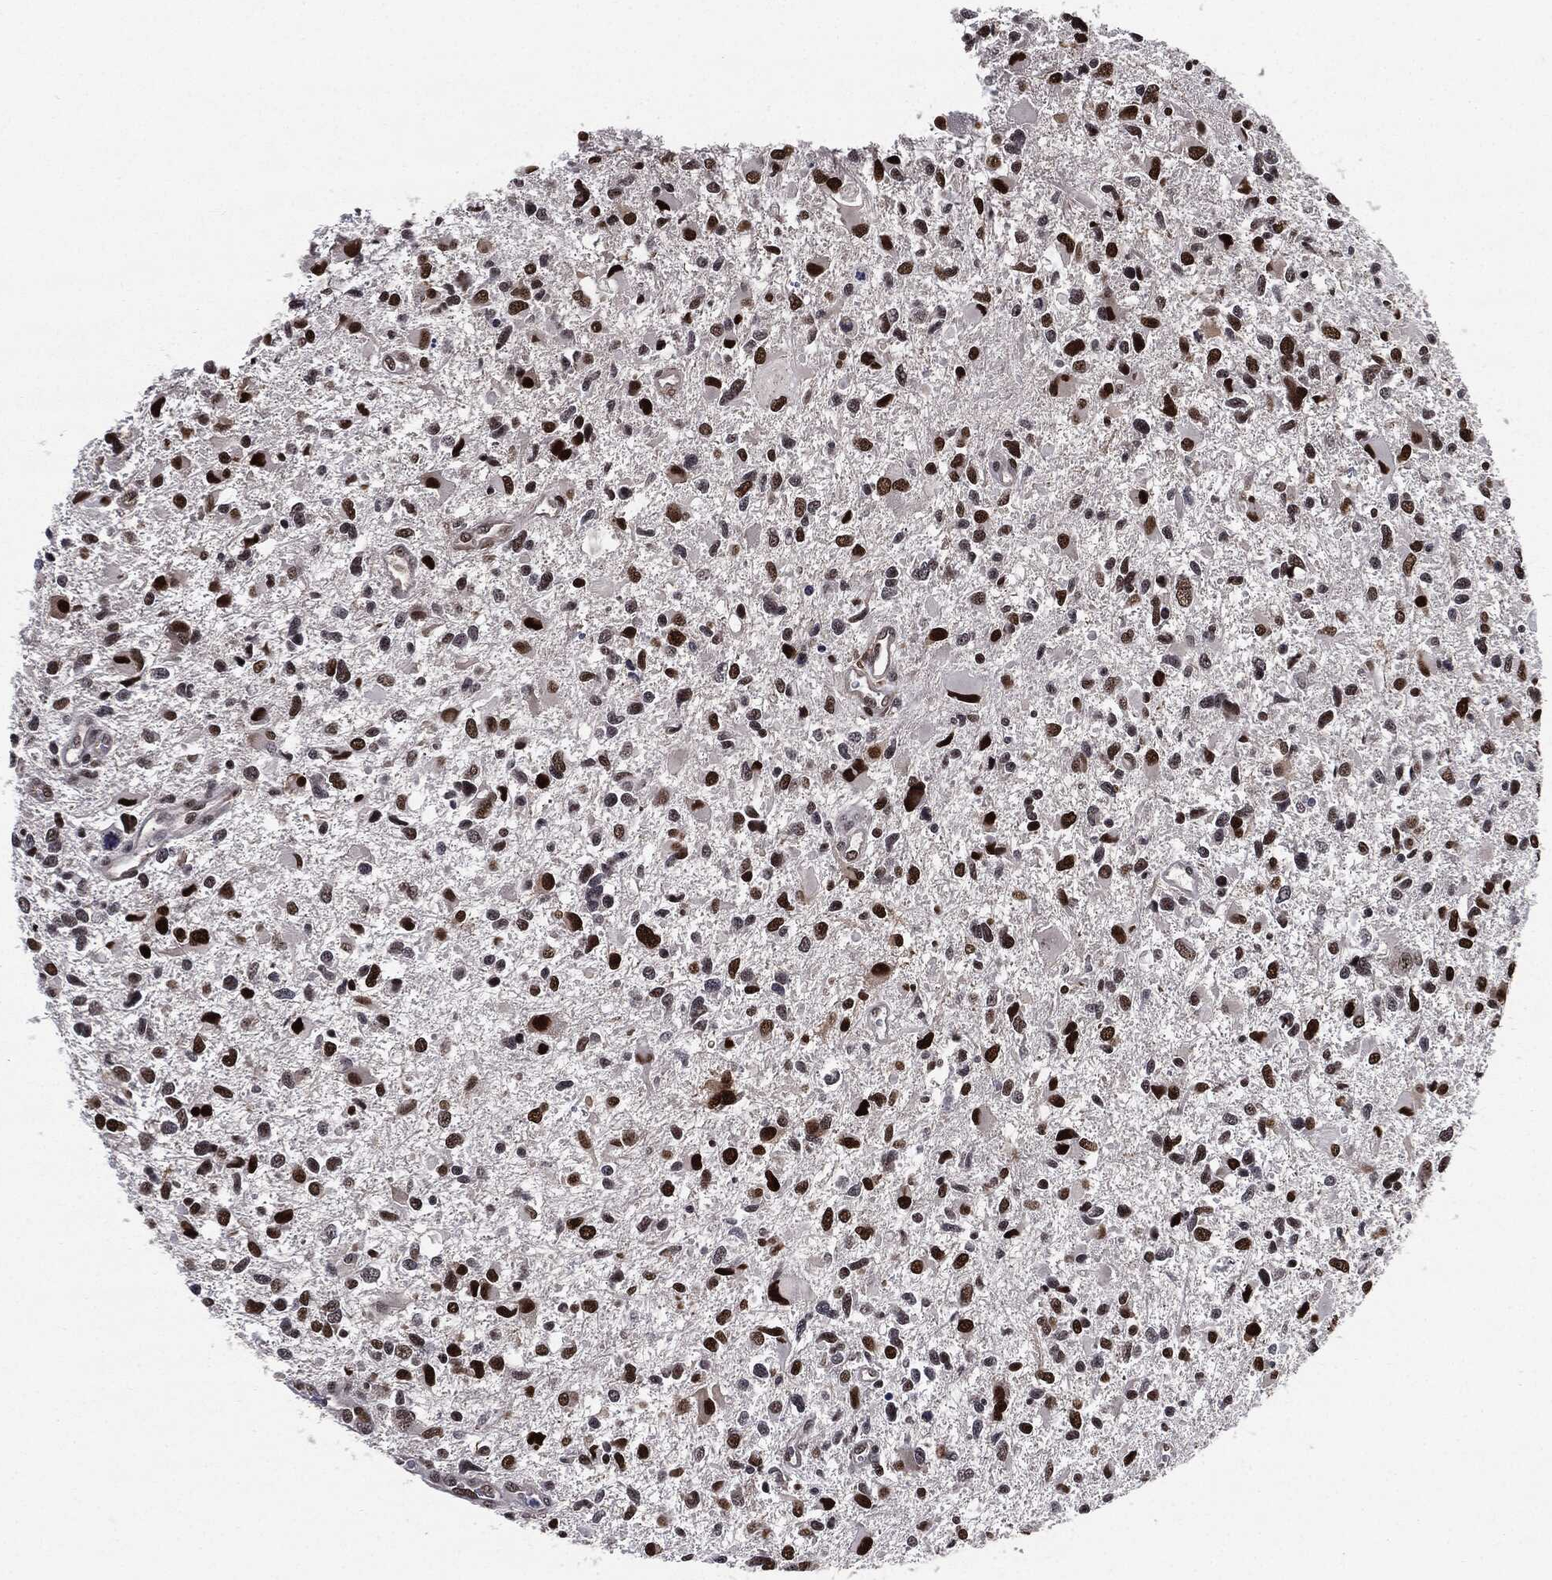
{"staining": {"intensity": "strong", "quantity": "25%-75%", "location": "nuclear"}, "tissue": "glioma", "cell_type": "Tumor cells", "image_type": "cancer", "snomed": [{"axis": "morphology", "description": "Glioma, malignant, Low grade"}, {"axis": "topography", "description": "Brain"}], "caption": "Glioma was stained to show a protein in brown. There is high levels of strong nuclear expression in approximately 25%-75% of tumor cells.", "gene": "JUN", "patient": {"sex": "female", "age": 32}}